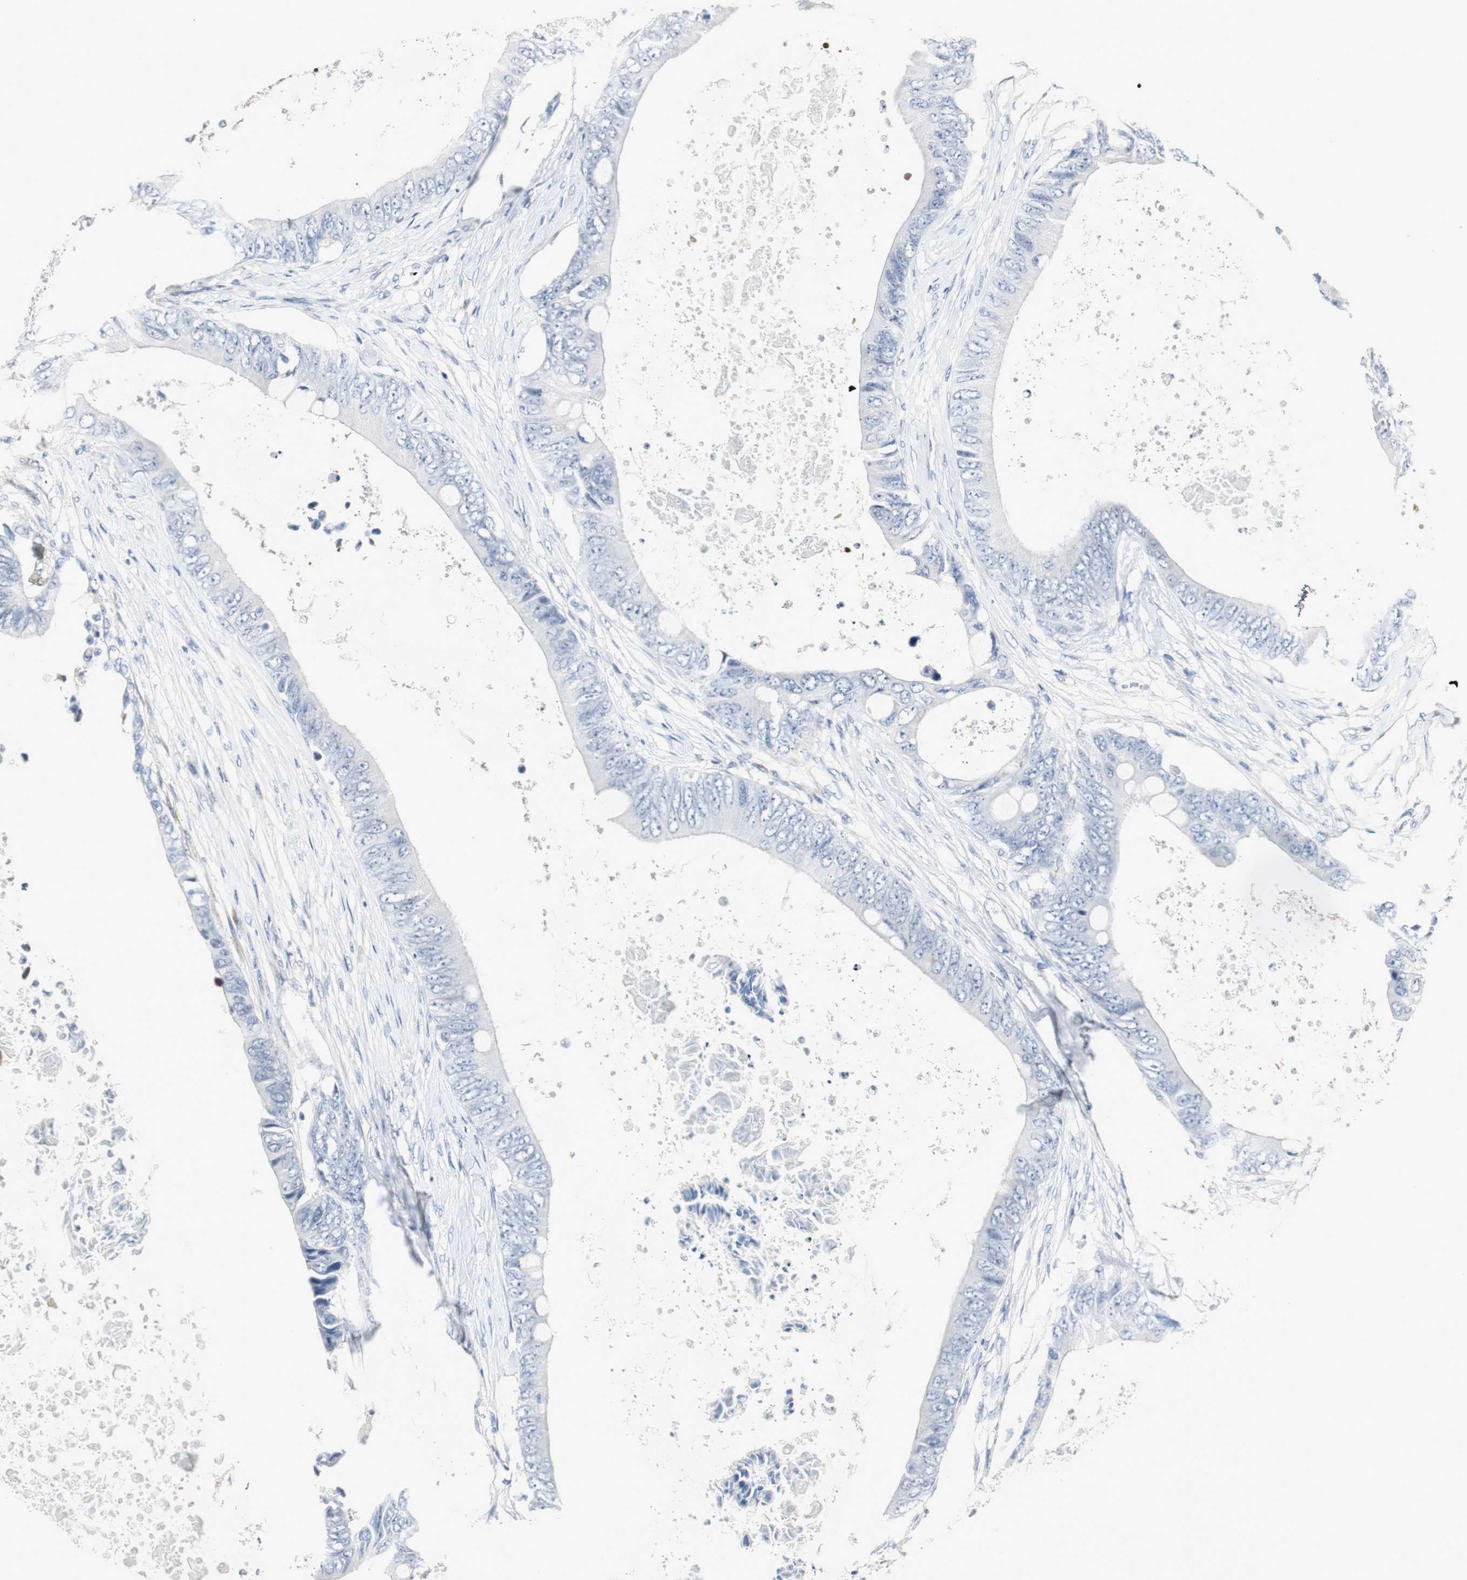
{"staining": {"intensity": "negative", "quantity": "none", "location": "none"}, "tissue": "colorectal cancer", "cell_type": "Tumor cells", "image_type": "cancer", "snomed": [{"axis": "morphology", "description": "Normal tissue, NOS"}, {"axis": "morphology", "description": "Adenocarcinoma, NOS"}, {"axis": "topography", "description": "Rectum"}, {"axis": "topography", "description": "Peripheral nerve tissue"}], "caption": "Photomicrograph shows no significant protein positivity in tumor cells of colorectal adenocarcinoma.", "gene": "SOX30", "patient": {"sex": "female", "age": 77}}